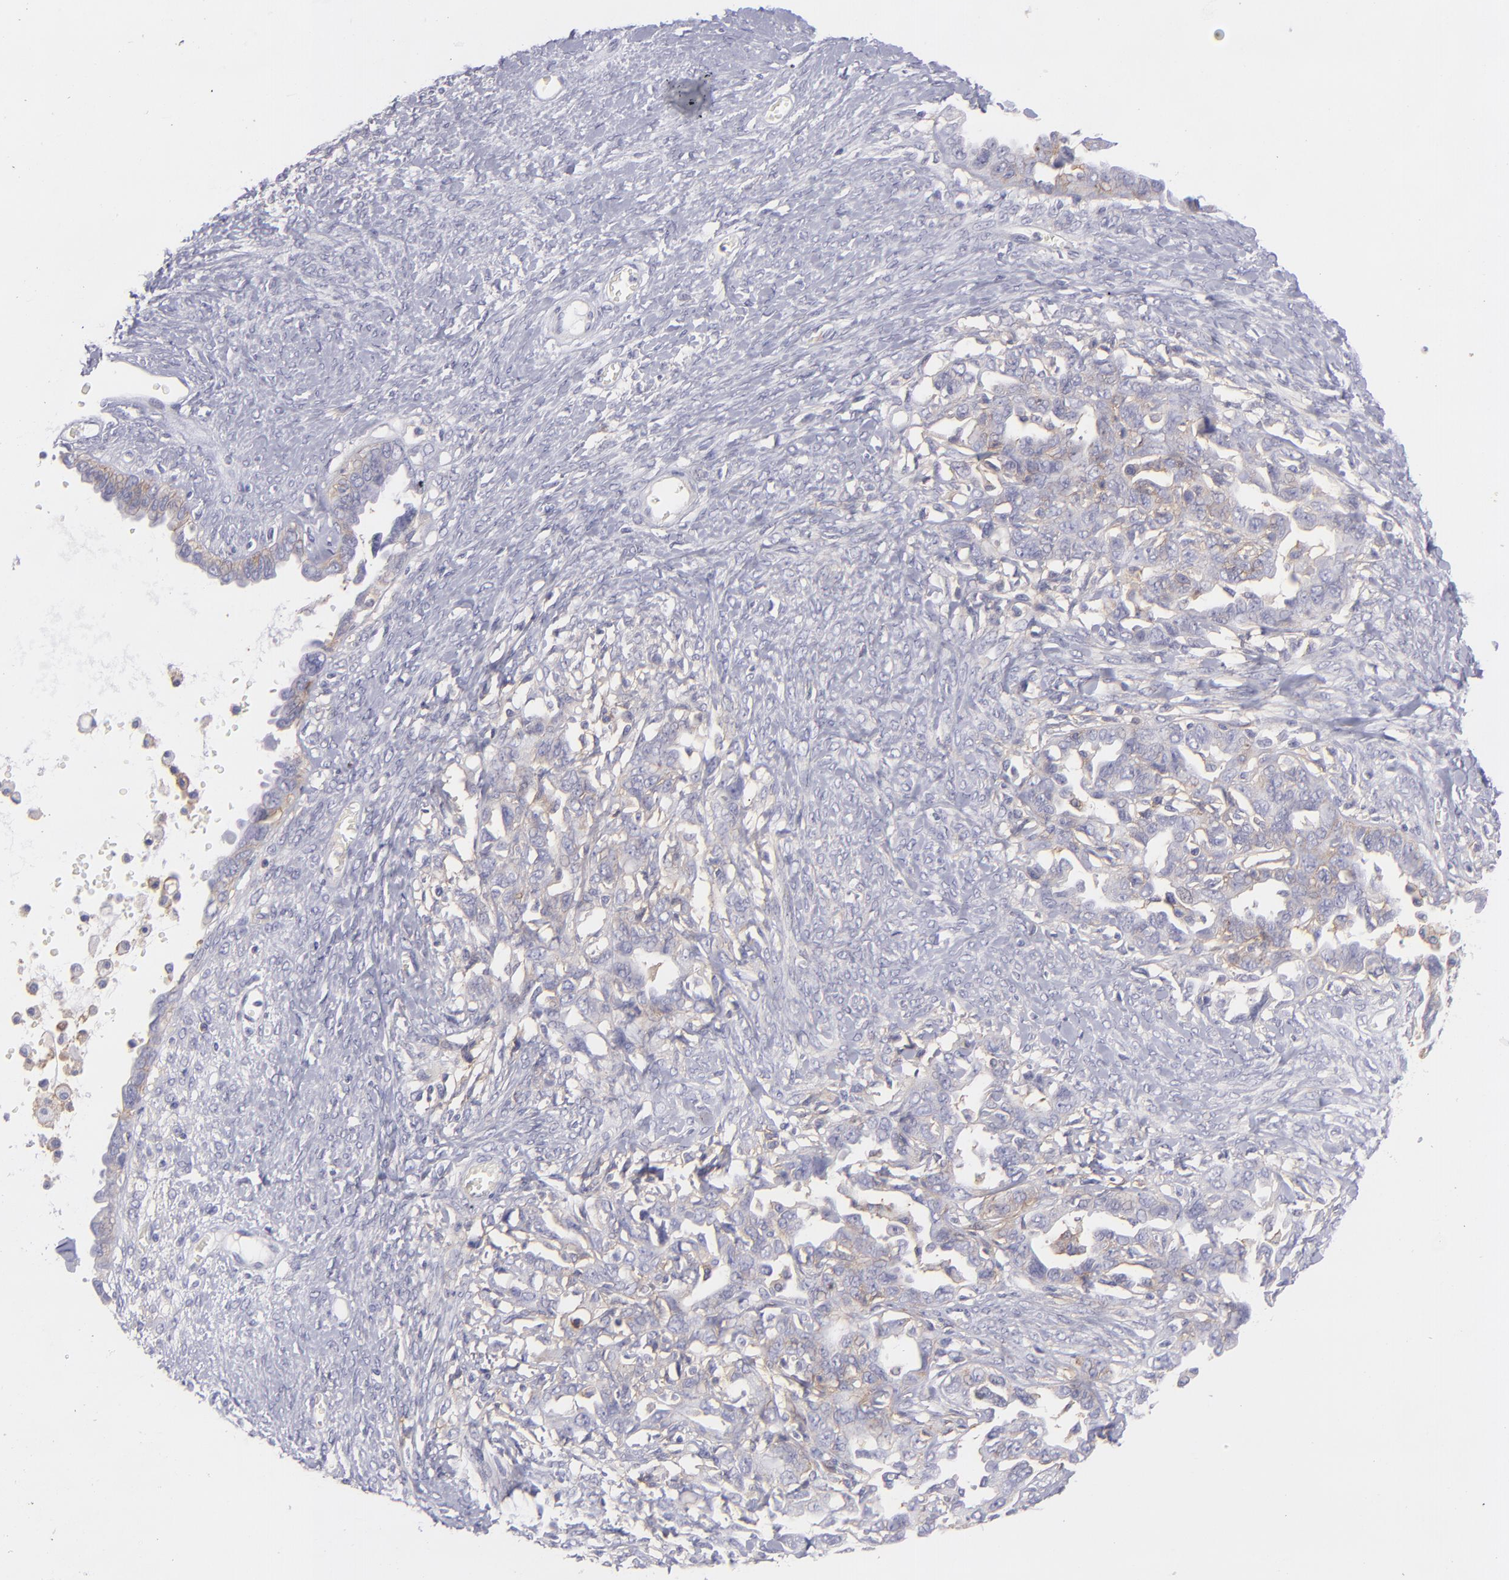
{"staining": {"intensity": "weak", "quantity": "<25%", "location": "cytoplasmic/membranous"}, "tissue": "ovarian cancer", "cell_type": "Tumor cells", "image_type": "cancer", "snomed": [{"axis": "morphology", "description": "Cystadenocarcinoma, serous, NOS"}, {"axis": "topography", "description": "Ovary"}], "caption": "IHC photomicrograph of human ovarian cancer (serous cystadenocarcinoma) stained for a protein (brown), which shows no staining in tumor cells. (DAB immunohistochemistry with hematoxylin counter stain).", "gene": "BSG", "patient": {"sex": "female", "age": 69}}